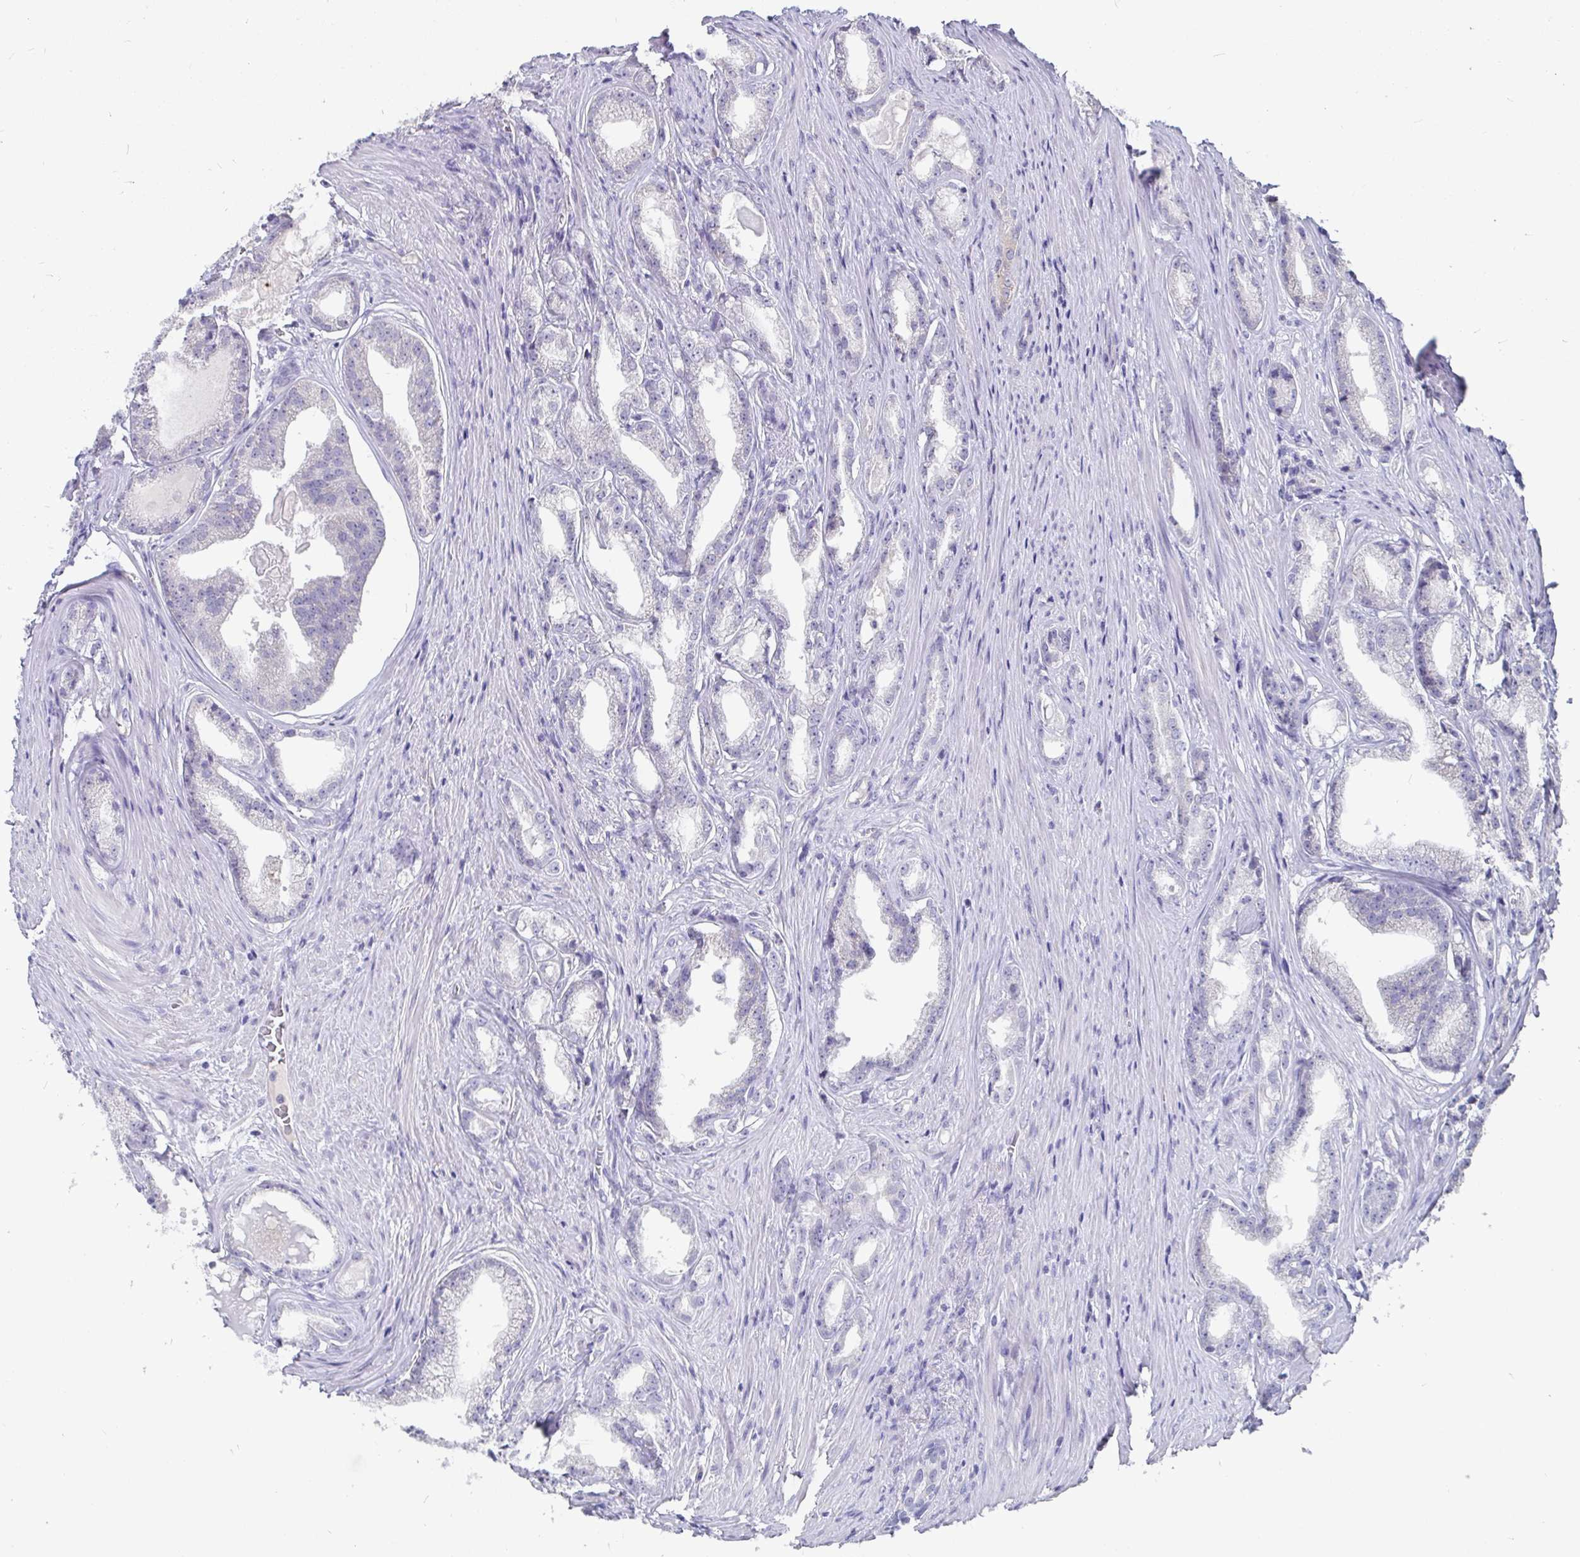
{"staining": {"intensity": "negative", "quantity": "none", "location": "none"}, "tissue": "prostate cancer", "cell_type": "Tumor cells", "image_type": "cancer", "snomed": [{"axis": "morphology", "description": "Adenocarcinoma, Low grade"}, {"axis": "topography", "description": "Prostate"}], "caption": "The histopathology image shows no staining of tumor cells in prostate adenocarcinoma (low-grade).", "gene": "ADAMTS6", "patient": {"sex": "male", "age": 65}}